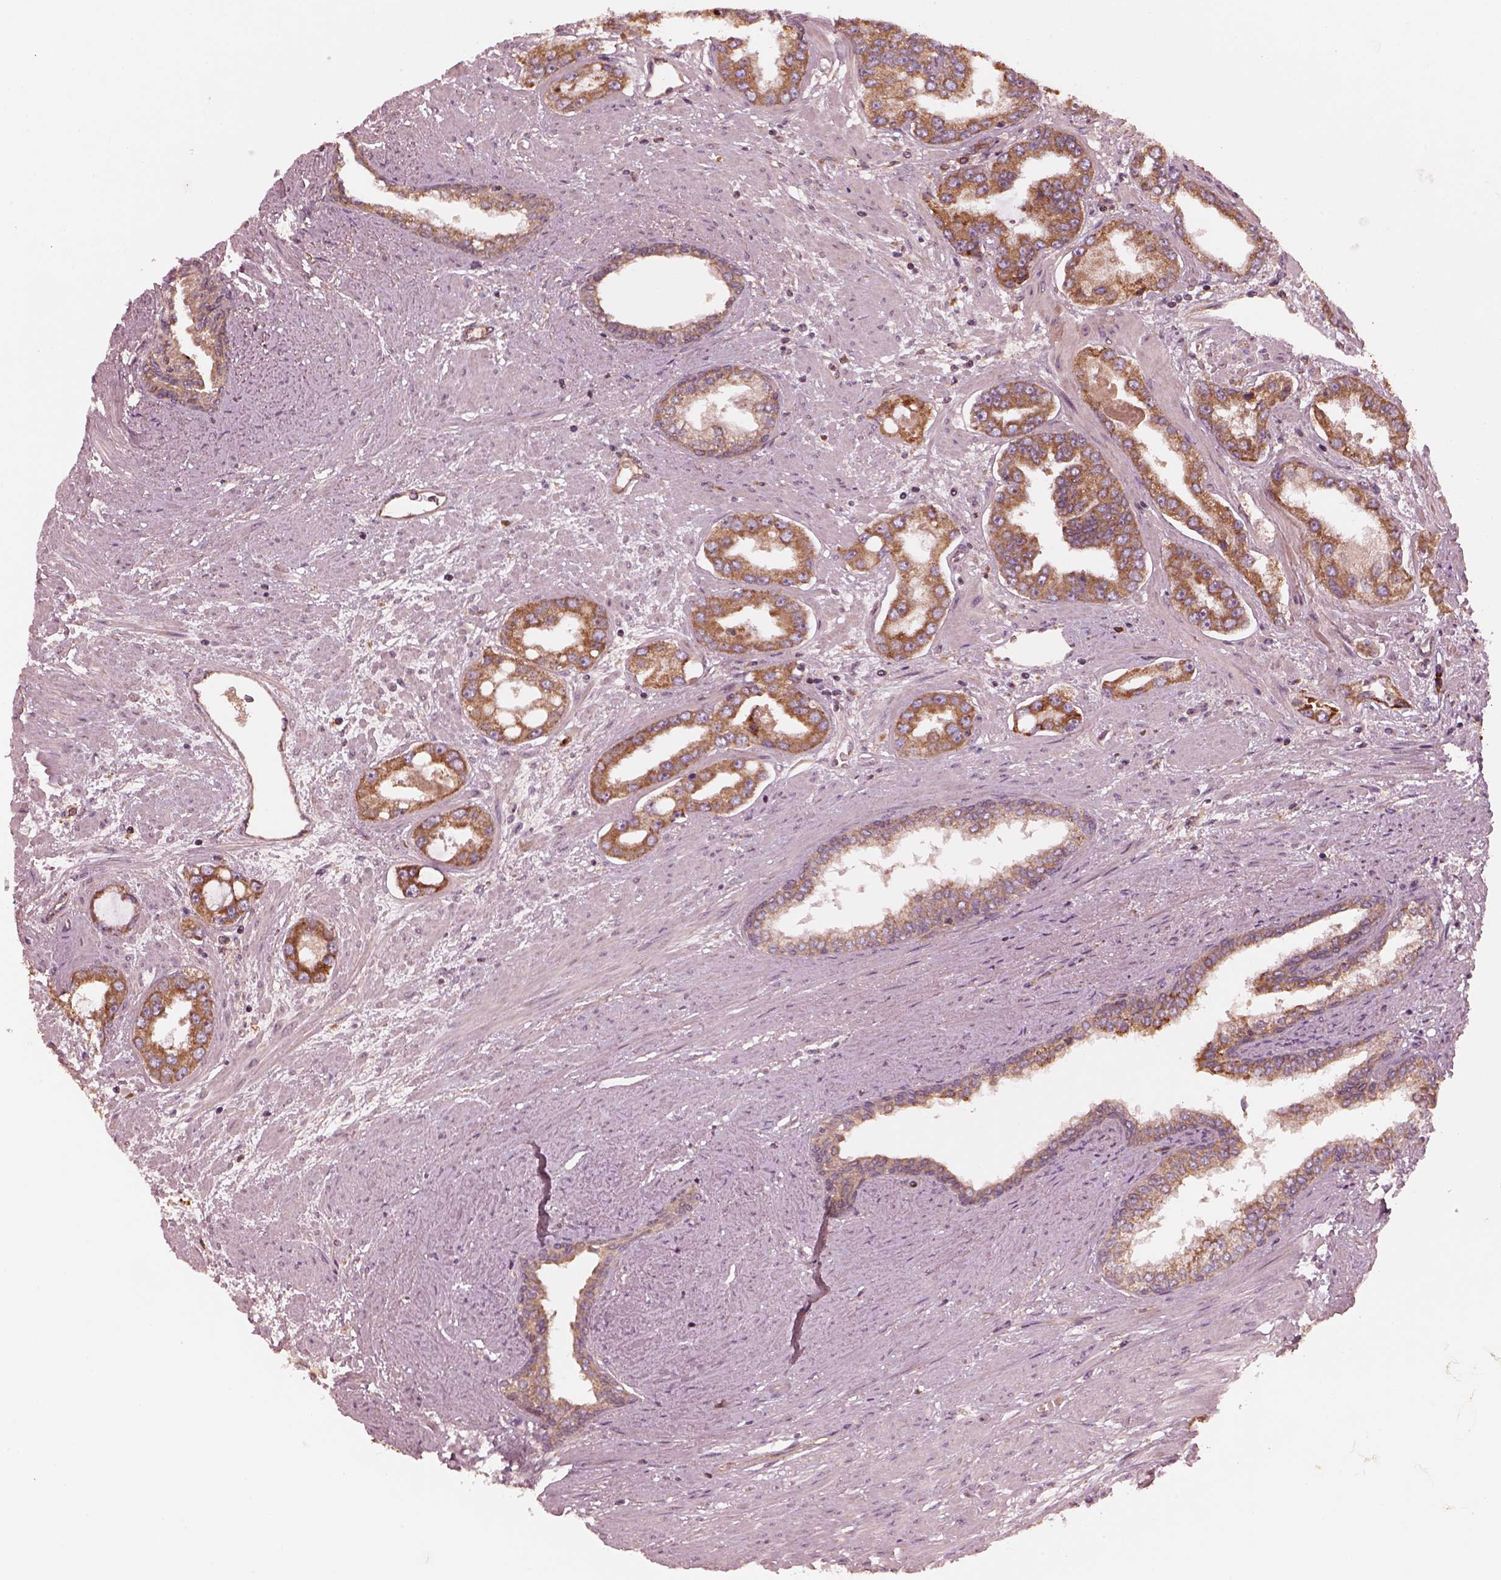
{"staining": {"intensity": "moderate", "quantity": ">75%", "location": "cytoplasmic/membranous"}, "tissue": "prostate cancer", "cell_type": "Tumor cells", "image_type": "cancer", "snomed": [{"axis": "morphology", "description": "Adenocarcinoma, Low grade"}, {"axis": "topography", "description": "Prostate"}], "caption": "This is a photomicrograph of immunohistochemistry (IHC) staining of adenocarcinoma (low-grade) (prostate), which shows moderate staining in the cytoplasmic/membranous of tumor cells.", "gene": "PIK3R2", "patient": {"sex": "male", "age": 60}}